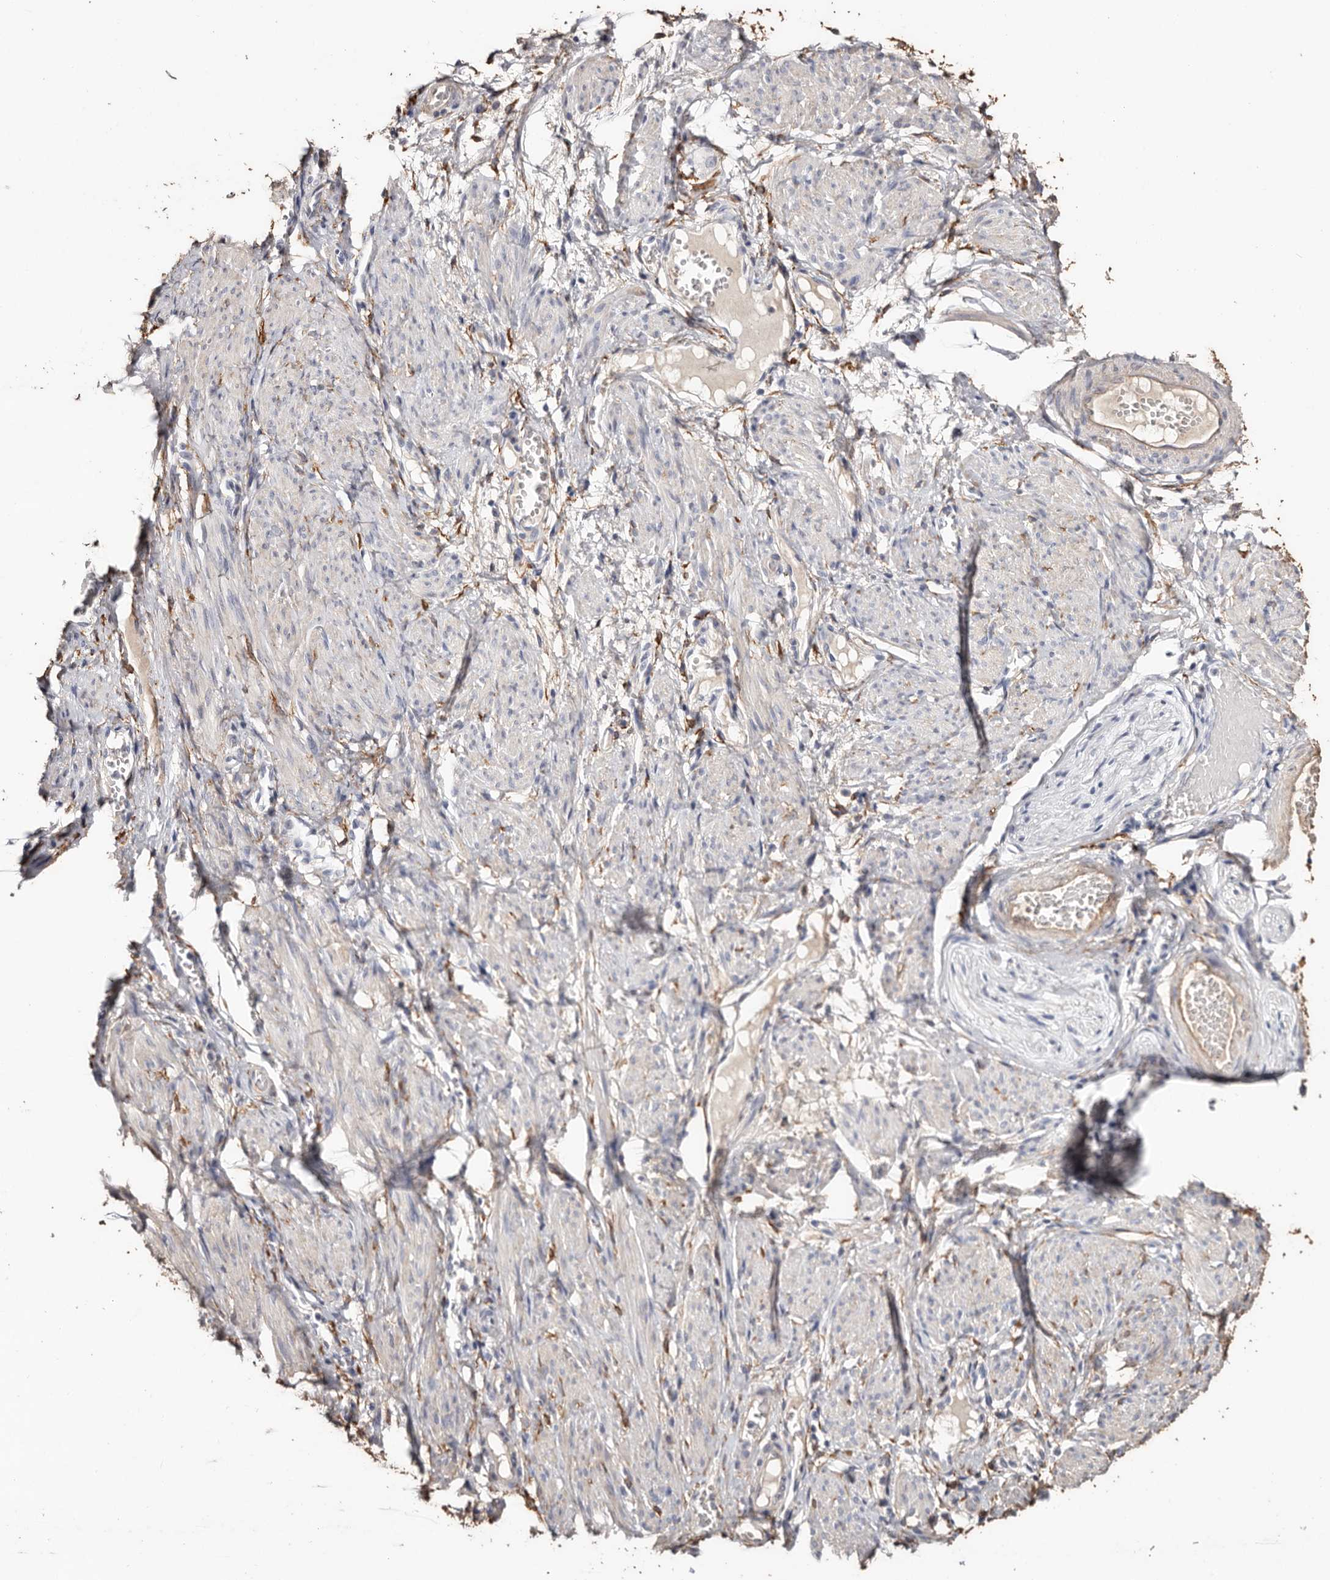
{"staining": {"intensity": "weak", "quantity": ">75%", "location": "cytoplasmic/membranous"}, "tissue": "adipose tissue", "cell_type": "Adipocytes", "image_type": "normal", "snomed": [{"axis": "morphology", "description": "Normal tissue, NOS"}, {"axis": "topography", "description": "Smooth muscle"}, {"axis": "topography", "description": "Peripheral nerve tissue"}], "caption": "The immunohistochemical stain labels weak cytoplasmic/membranous staining in adipocytes of normal adipose tissue. (DAB (3,3'-diaminobenzidine) IHC with brightfield microscopy, high magnification).", "gene": "TGM2", "patient": {"sex": "female", "age": 39}}